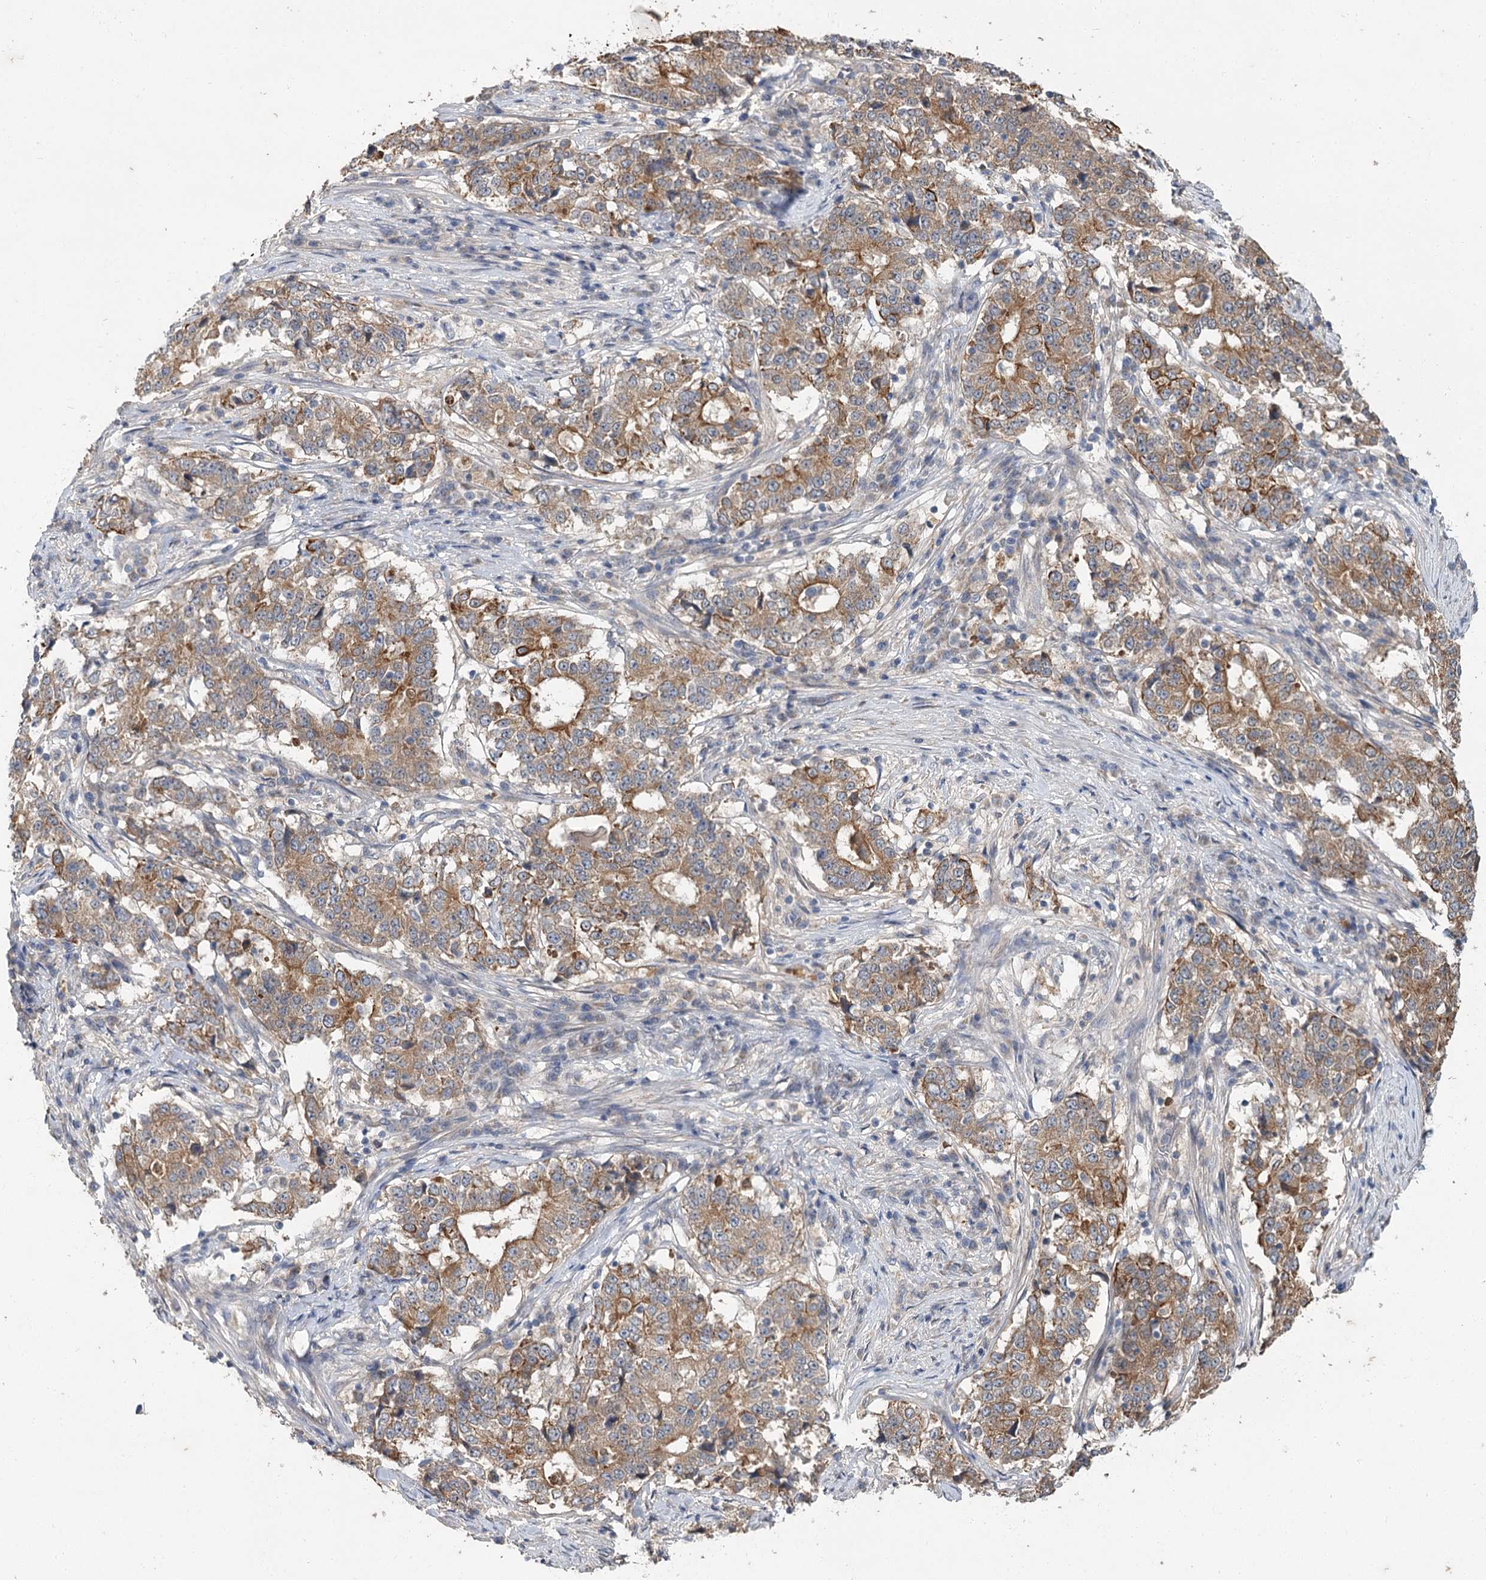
{"staining": {"intensity": "moderate", "quantity": "25%-75%", "location": "cytoplasmic/membranous"}, "tissue": "stomach cancer", "cell_type": "Tumor cells", "image_type": "cancer", "snomed": [{"axis": "morphology", "description": "Adenocarcinoma, NOS"}, {"axis": "topography", "description": "Stomach"}], "caption": "A high-resolution image shows immunohistochemistry (IHC) staining of stomach cancer (adenocarcinoma), which exhibits moderate cytoplasmic/membranous staining in about 25%-75% of tumor cells.", "gene": "MFN1", "patient": {"sex": "male", "age": 59}}